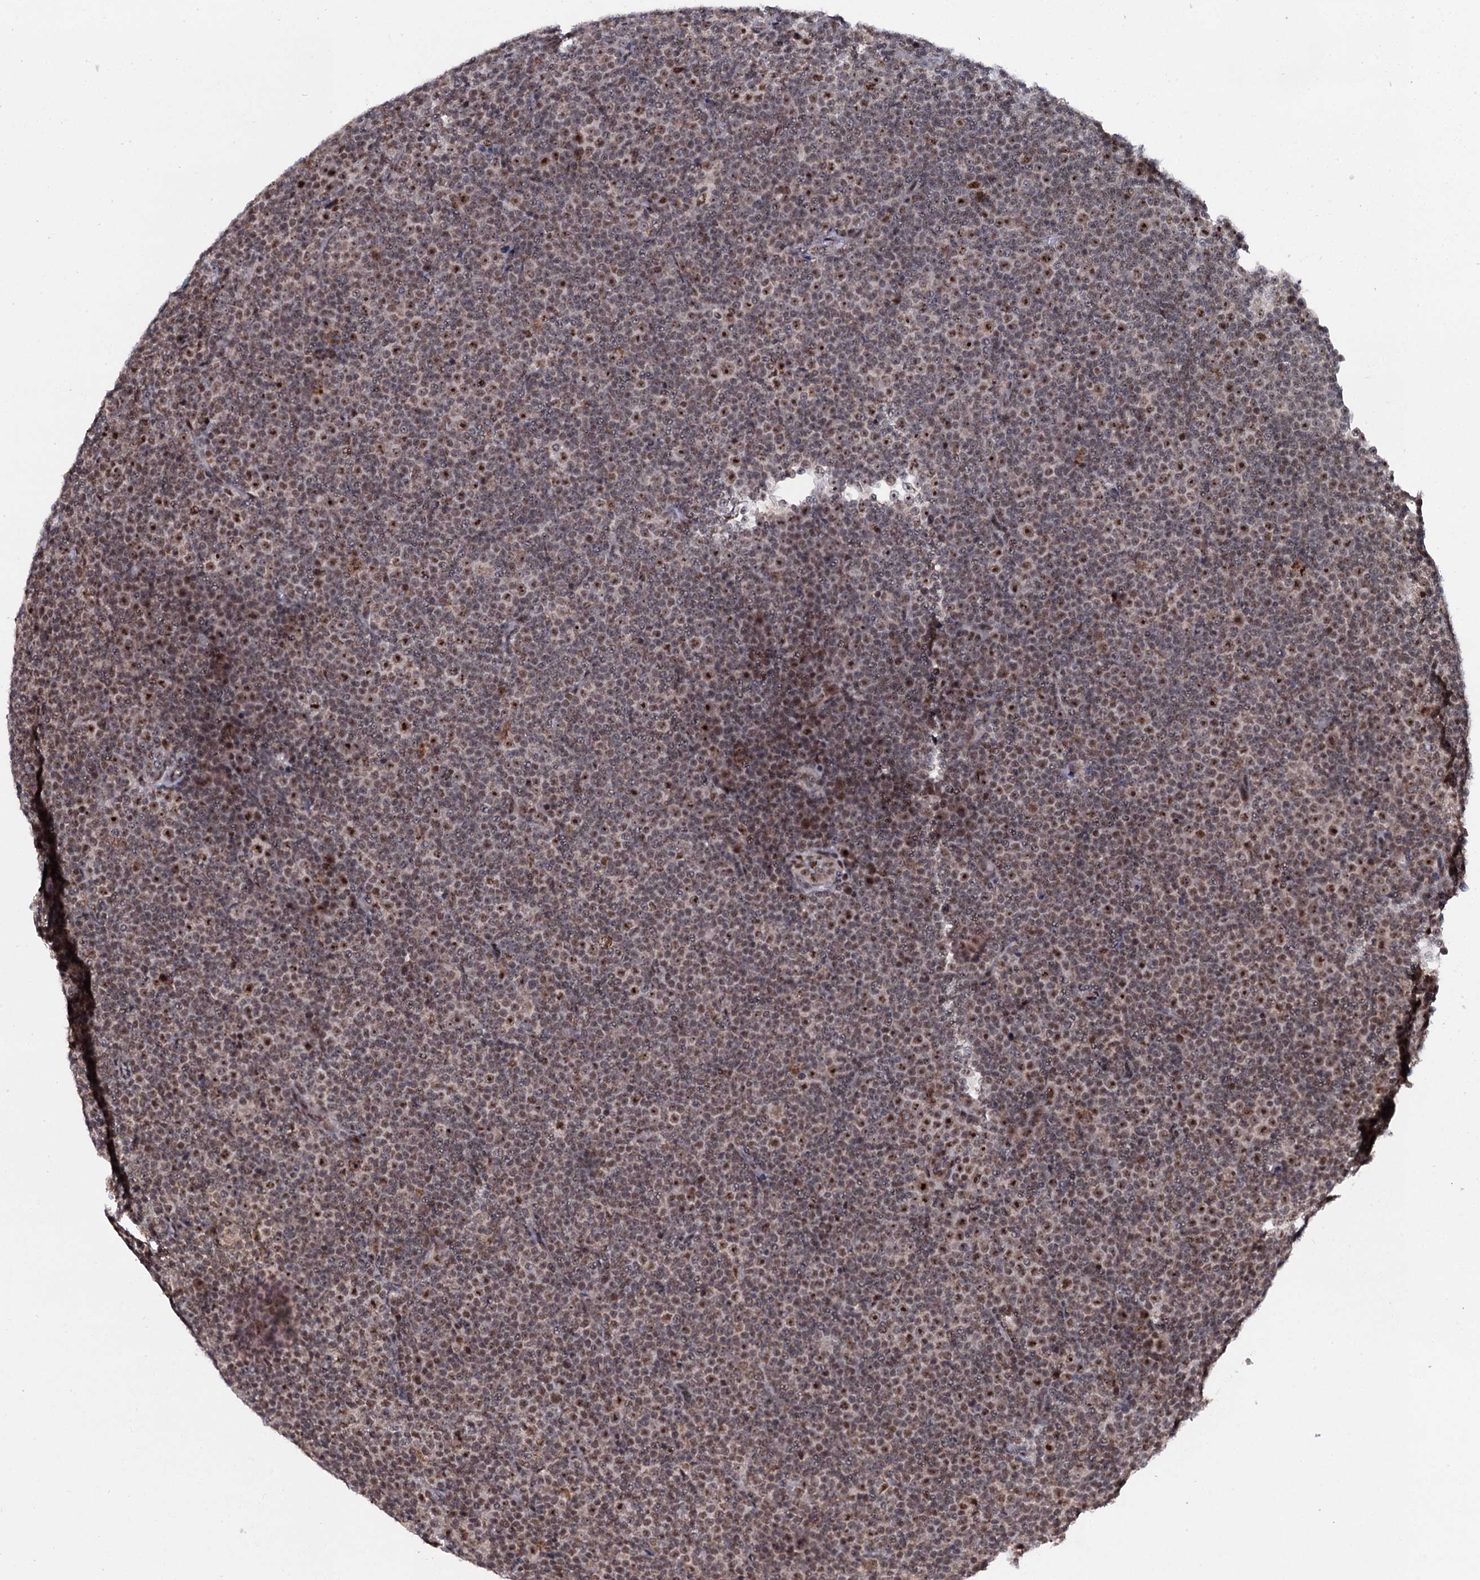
{"staining": {"intensity": "moderate", "quantity": "25%-75%", "location": "nuclear"}, "tissue": "lymphoma", "cell_type": "Tumor cells", "image_type": "cancer", "snomed": [{"axis": "morphology", "description": "Malignant lymphoma, non-Hodgkin's type, Low grade"}, {"axis": "topography", "description": "Lymph node"}], "caption": "This photomicrograph displays lymphoma stained with immunohistochemistry to label a protein in brown. The nuclear of tumor cells show moderate positivity for the protein. Nuclei are counter-stained blue.", "gene": "BUD13", "patient": {"sex": "female", "age": 67}}